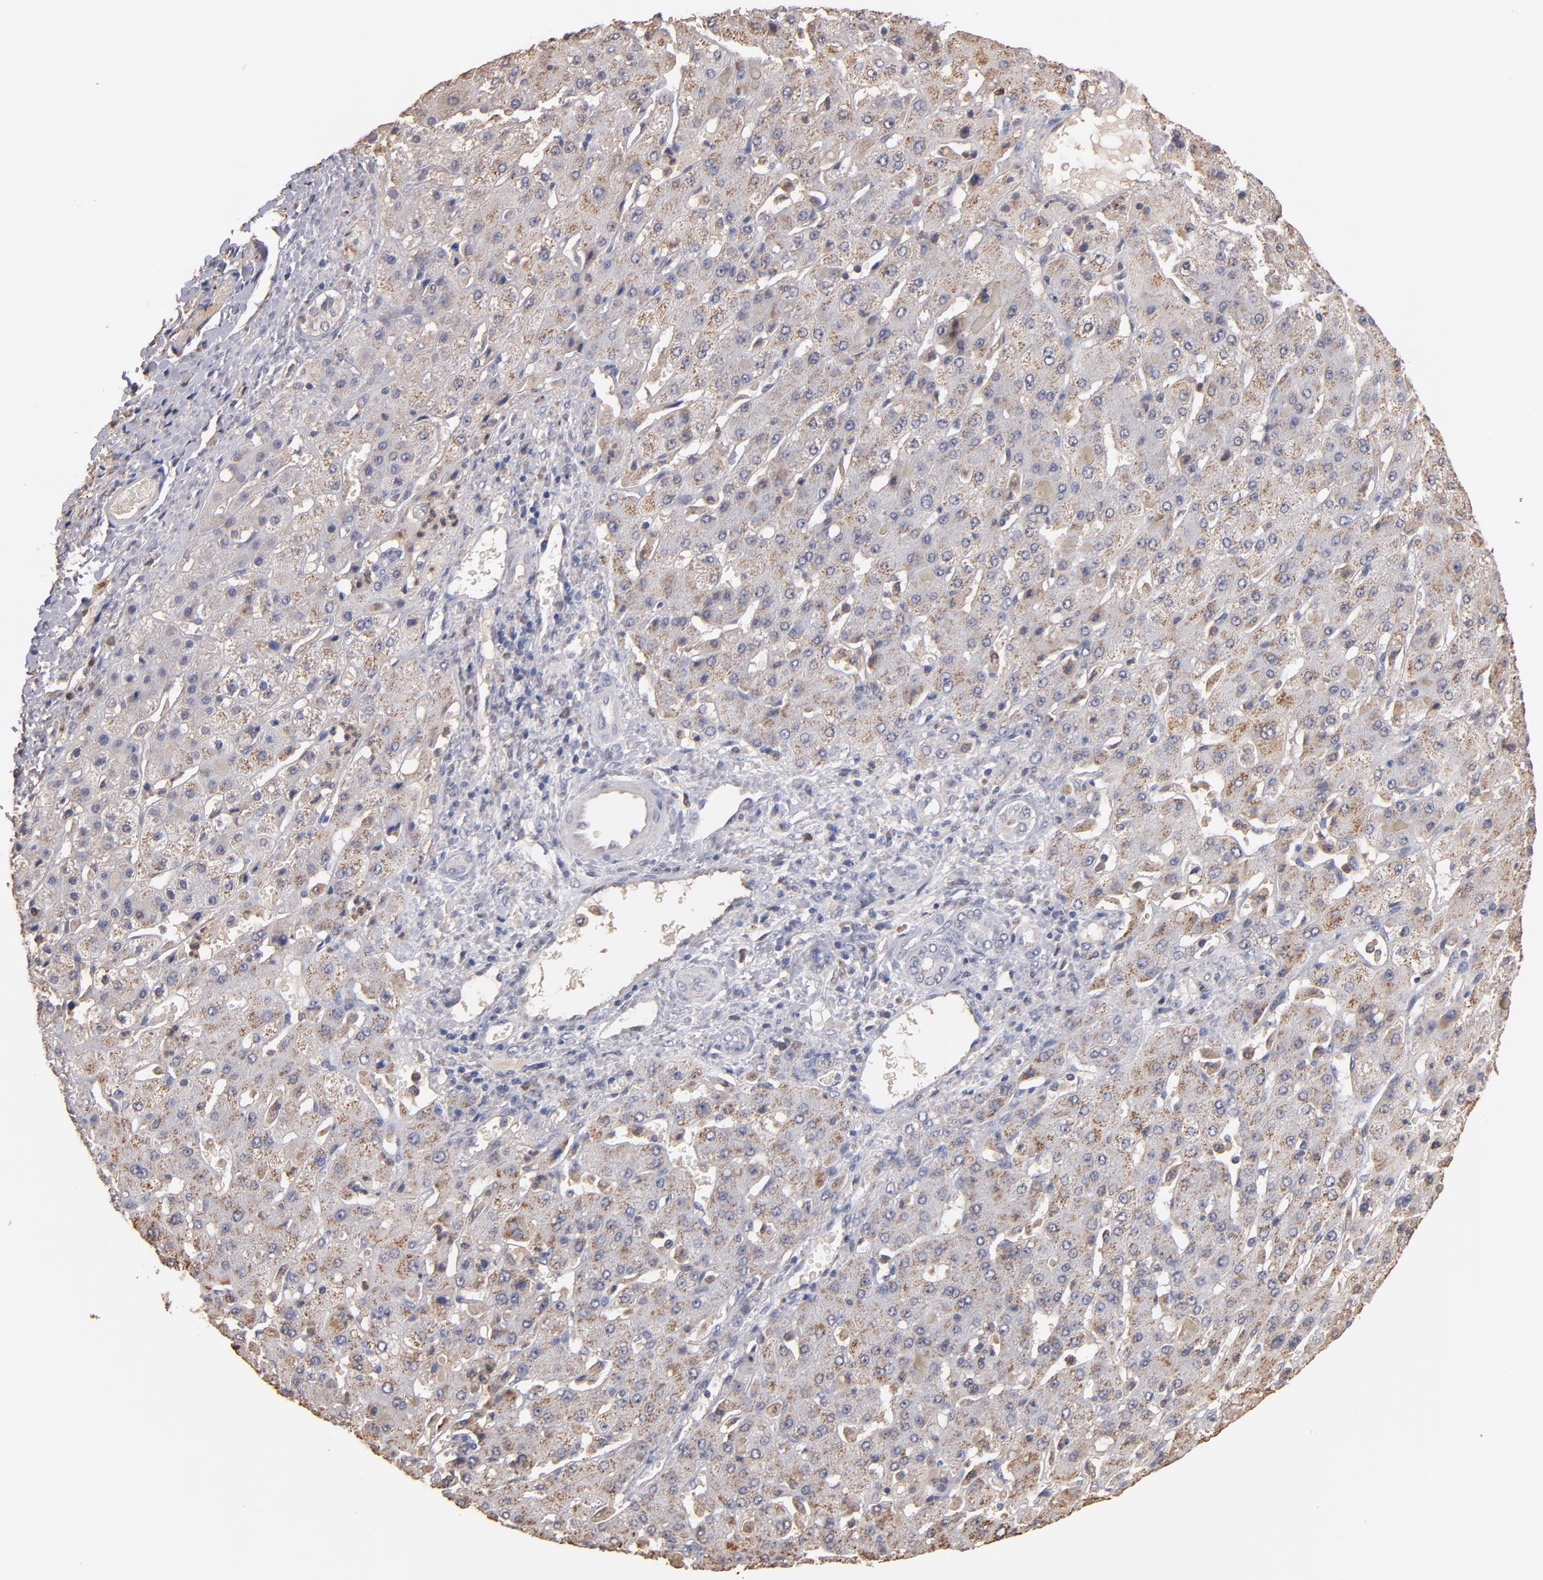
{"staining": {"intensity": "moderate", "quantity": ">75%", "location": "cytoplasmic/membranous"}, "tissue": "liver cancer", "cell_type": "Tumor cells", "image_type": "cancer", "snomed": [{"axis": "morphology", "description": "Cholangiocarcinoma"}, {"axis": "topography", "description": "Liver"}], "caption": "Tumor cells show medium levels of moderate cytoplasmic/membranous staining in approximately >75% of cells in human cholangiocarcinoma (liver). (DAB IHC, brown staining for protein, blue staining for nuclei).", "gene": "RO60", "patient": {"sex": "female", "age": 52}}